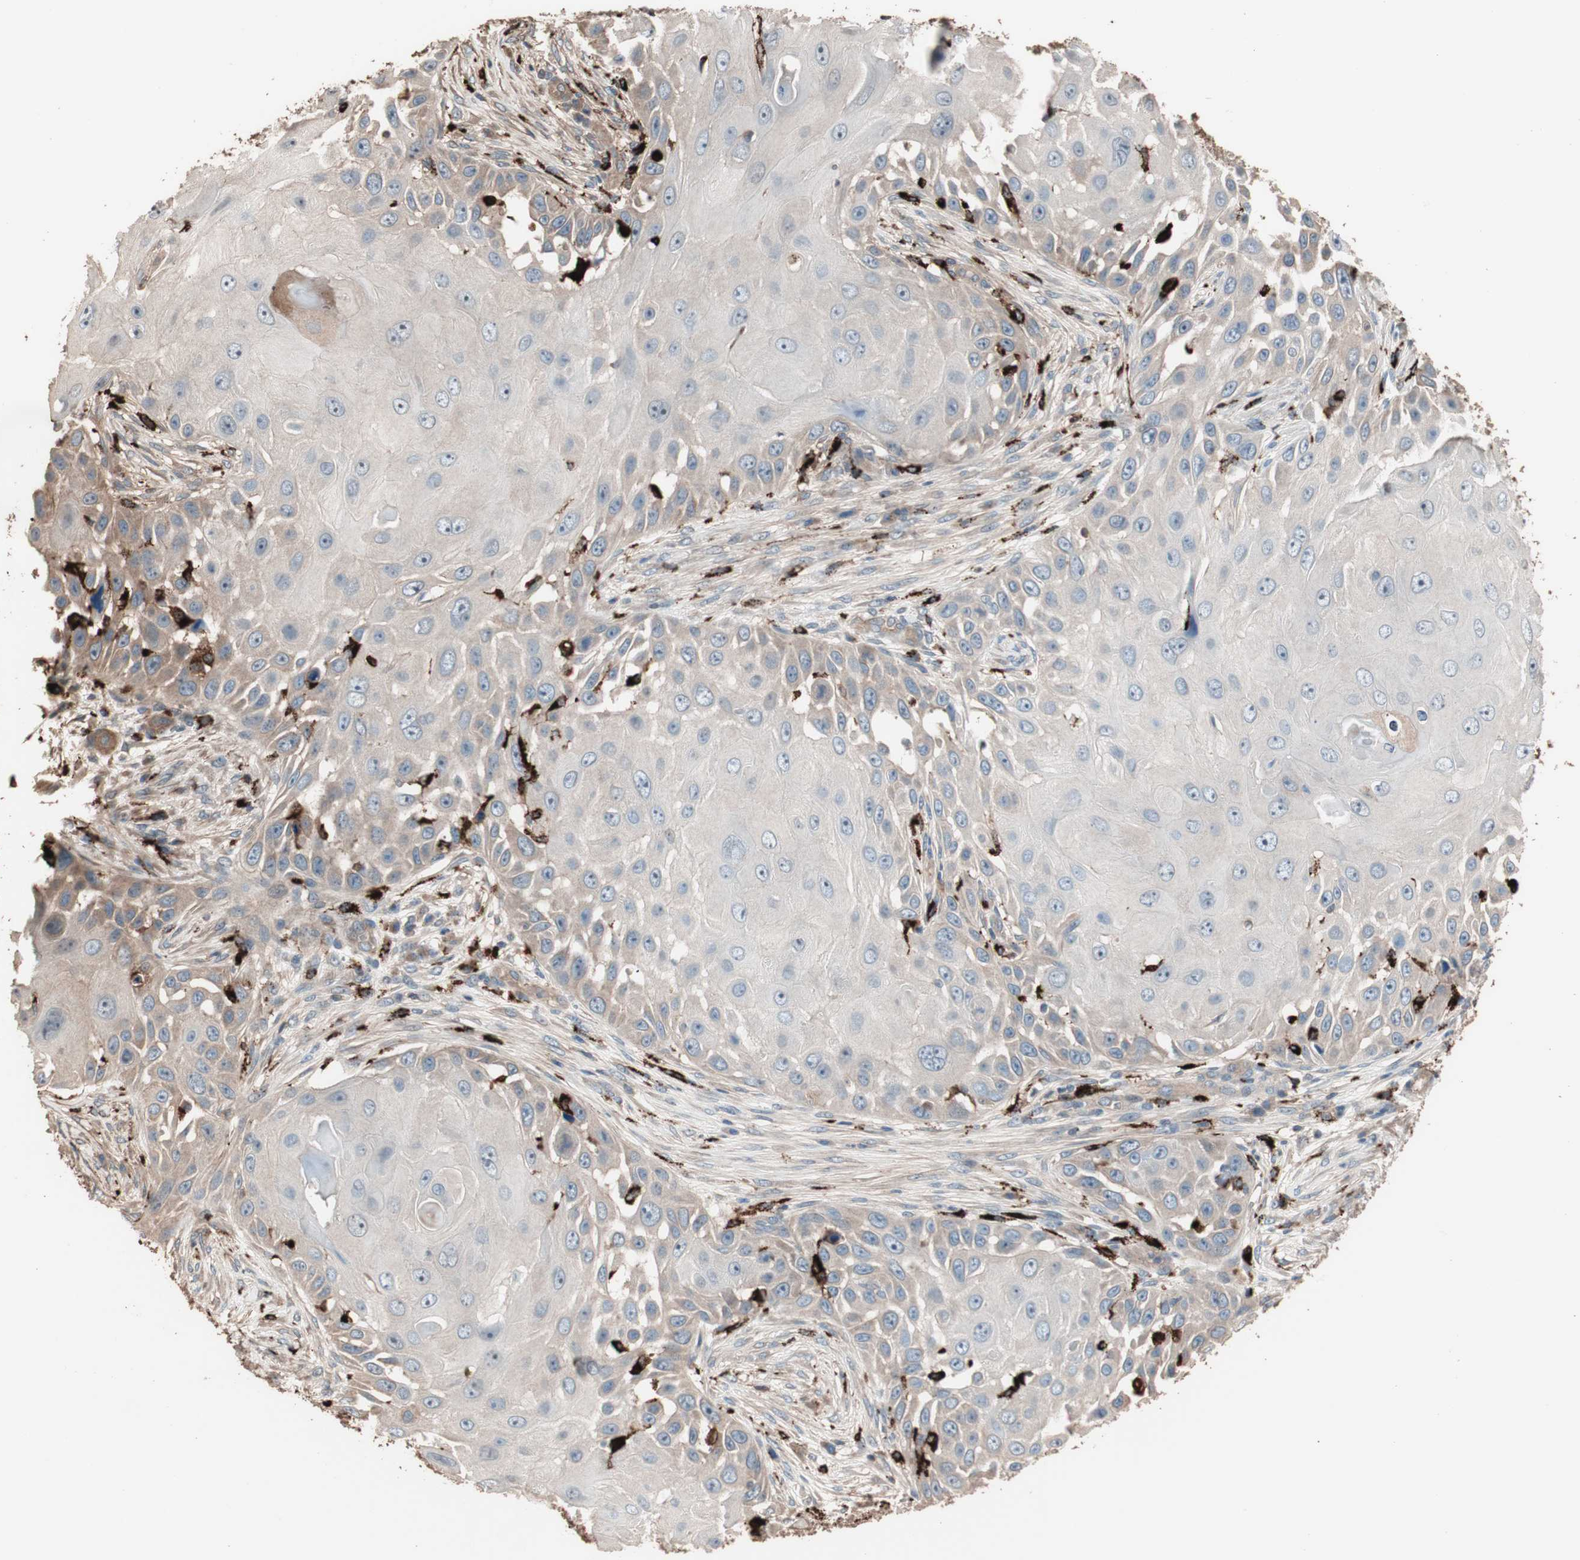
{"staining": {"intensity": "moderate", "quantity": "<25%", "location": "cytoplasmic/membranous"}, "tissue": "skin cancer", "cell_type": "Tumor cells", "image_type": "cancer", "snomed": [{"axis": "morphology", "description": "Squamous cell carcinoma, NOS"}, {"axis": "topography", "description": "Skin"}], "caption": "Moderate cytoplasmic/membranous protein positivity is seen in about <25% of tumor cells in squamous cell carcinoma (skin). (Brightfield microscopy of DAB IHC at high magnification).", "gene": "CCT3", "patient": {"sex": "female", "age": 44}}